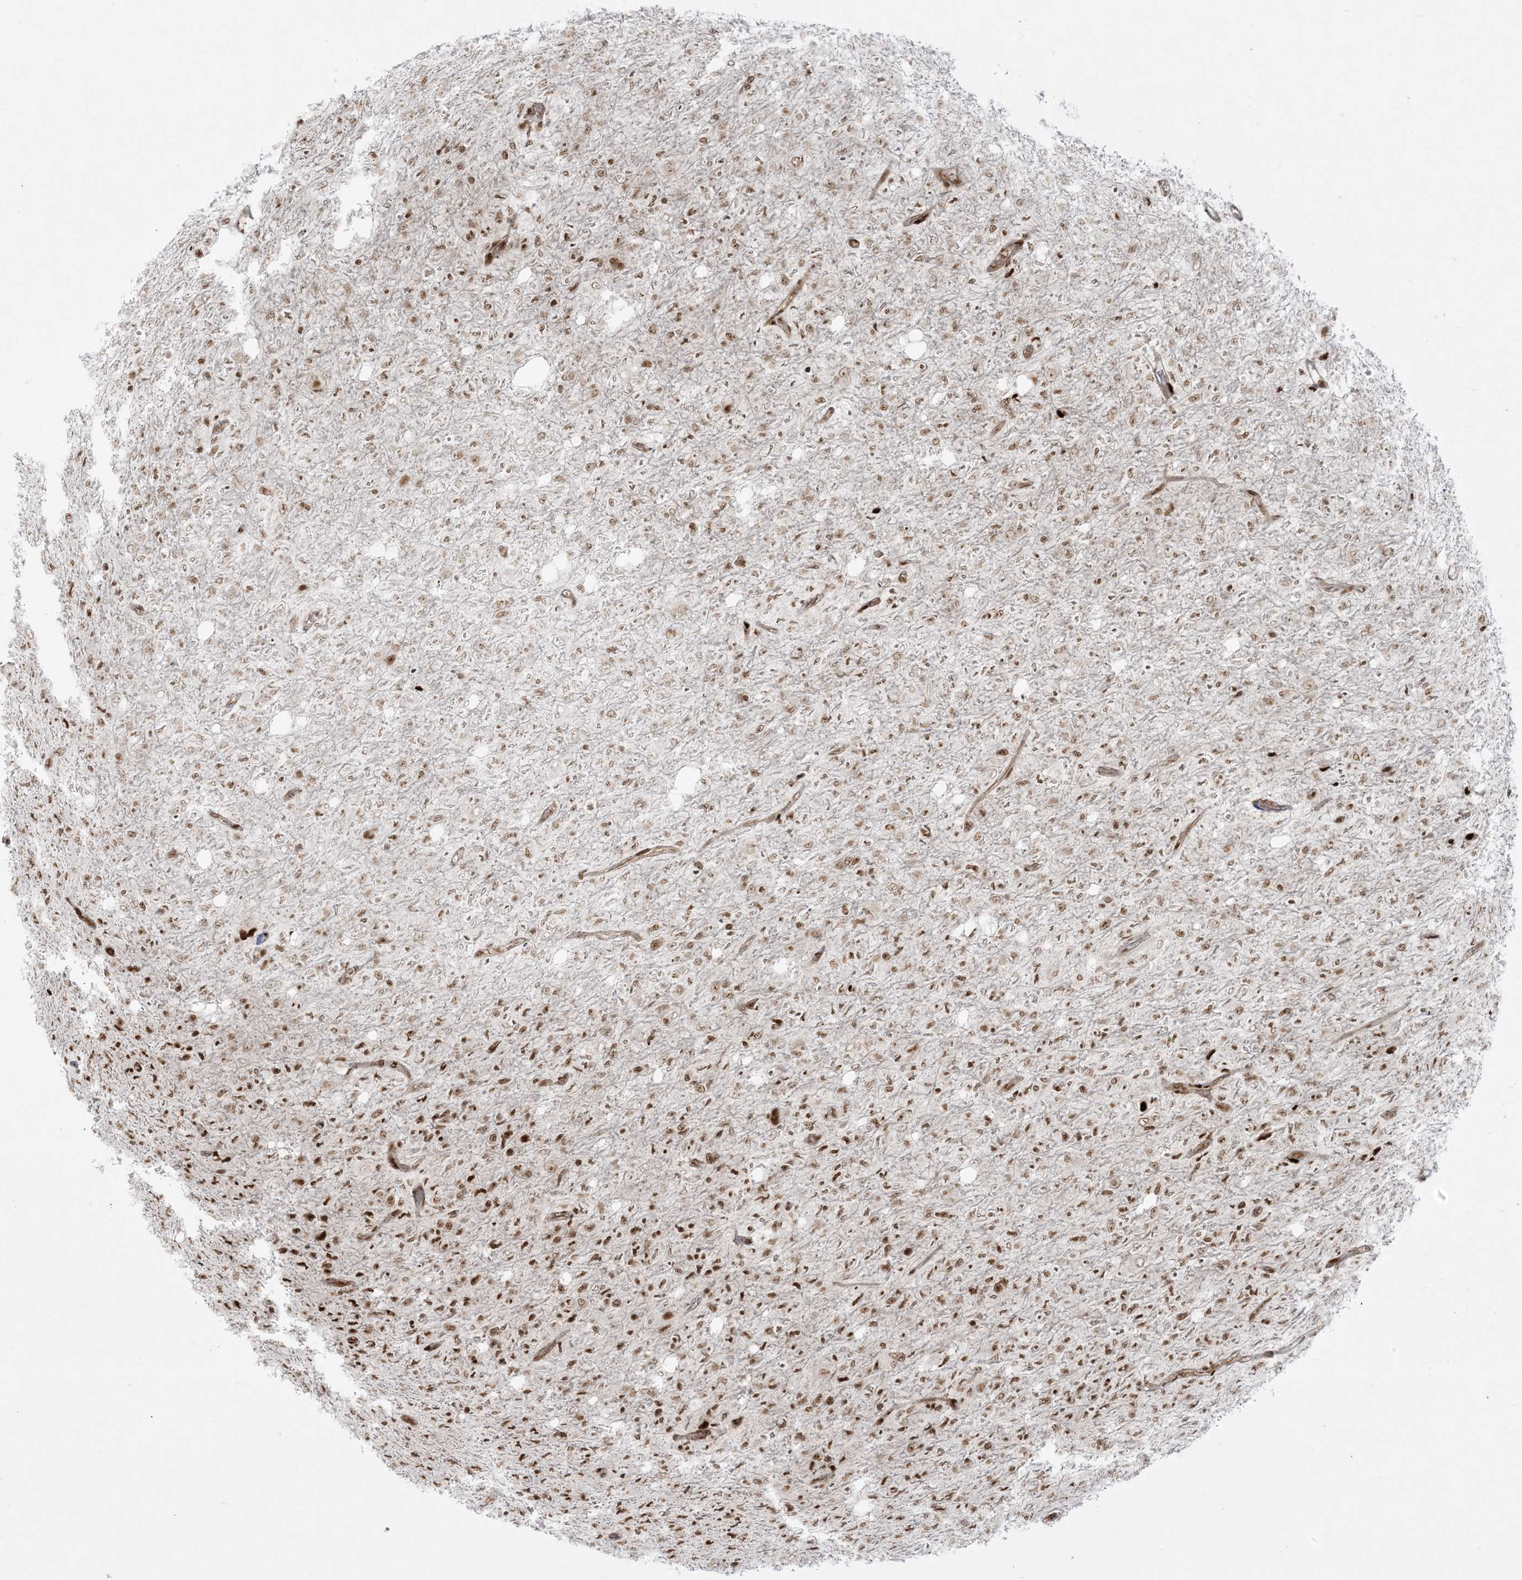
{"staining": {"intensity": "moderate", "quantity": "25%-75%", "location": "nuclear"}, "tissue": "glioma", "cell_type": "Tumor cells", "image_type": "cancer", "snomed": [{"axis": "morphology", "description": "Glioma, malignant, High grade"}, {"axis": "topography", "description": "Brain"}], "caption": "This histopathology image shows immunohistochemistry staining of human glioma, with medium moderate nuclear positivity in about 25%-75% of tumor cells.", "gene": "RBM10", "patient": {"sex": "female", "age": 57}}